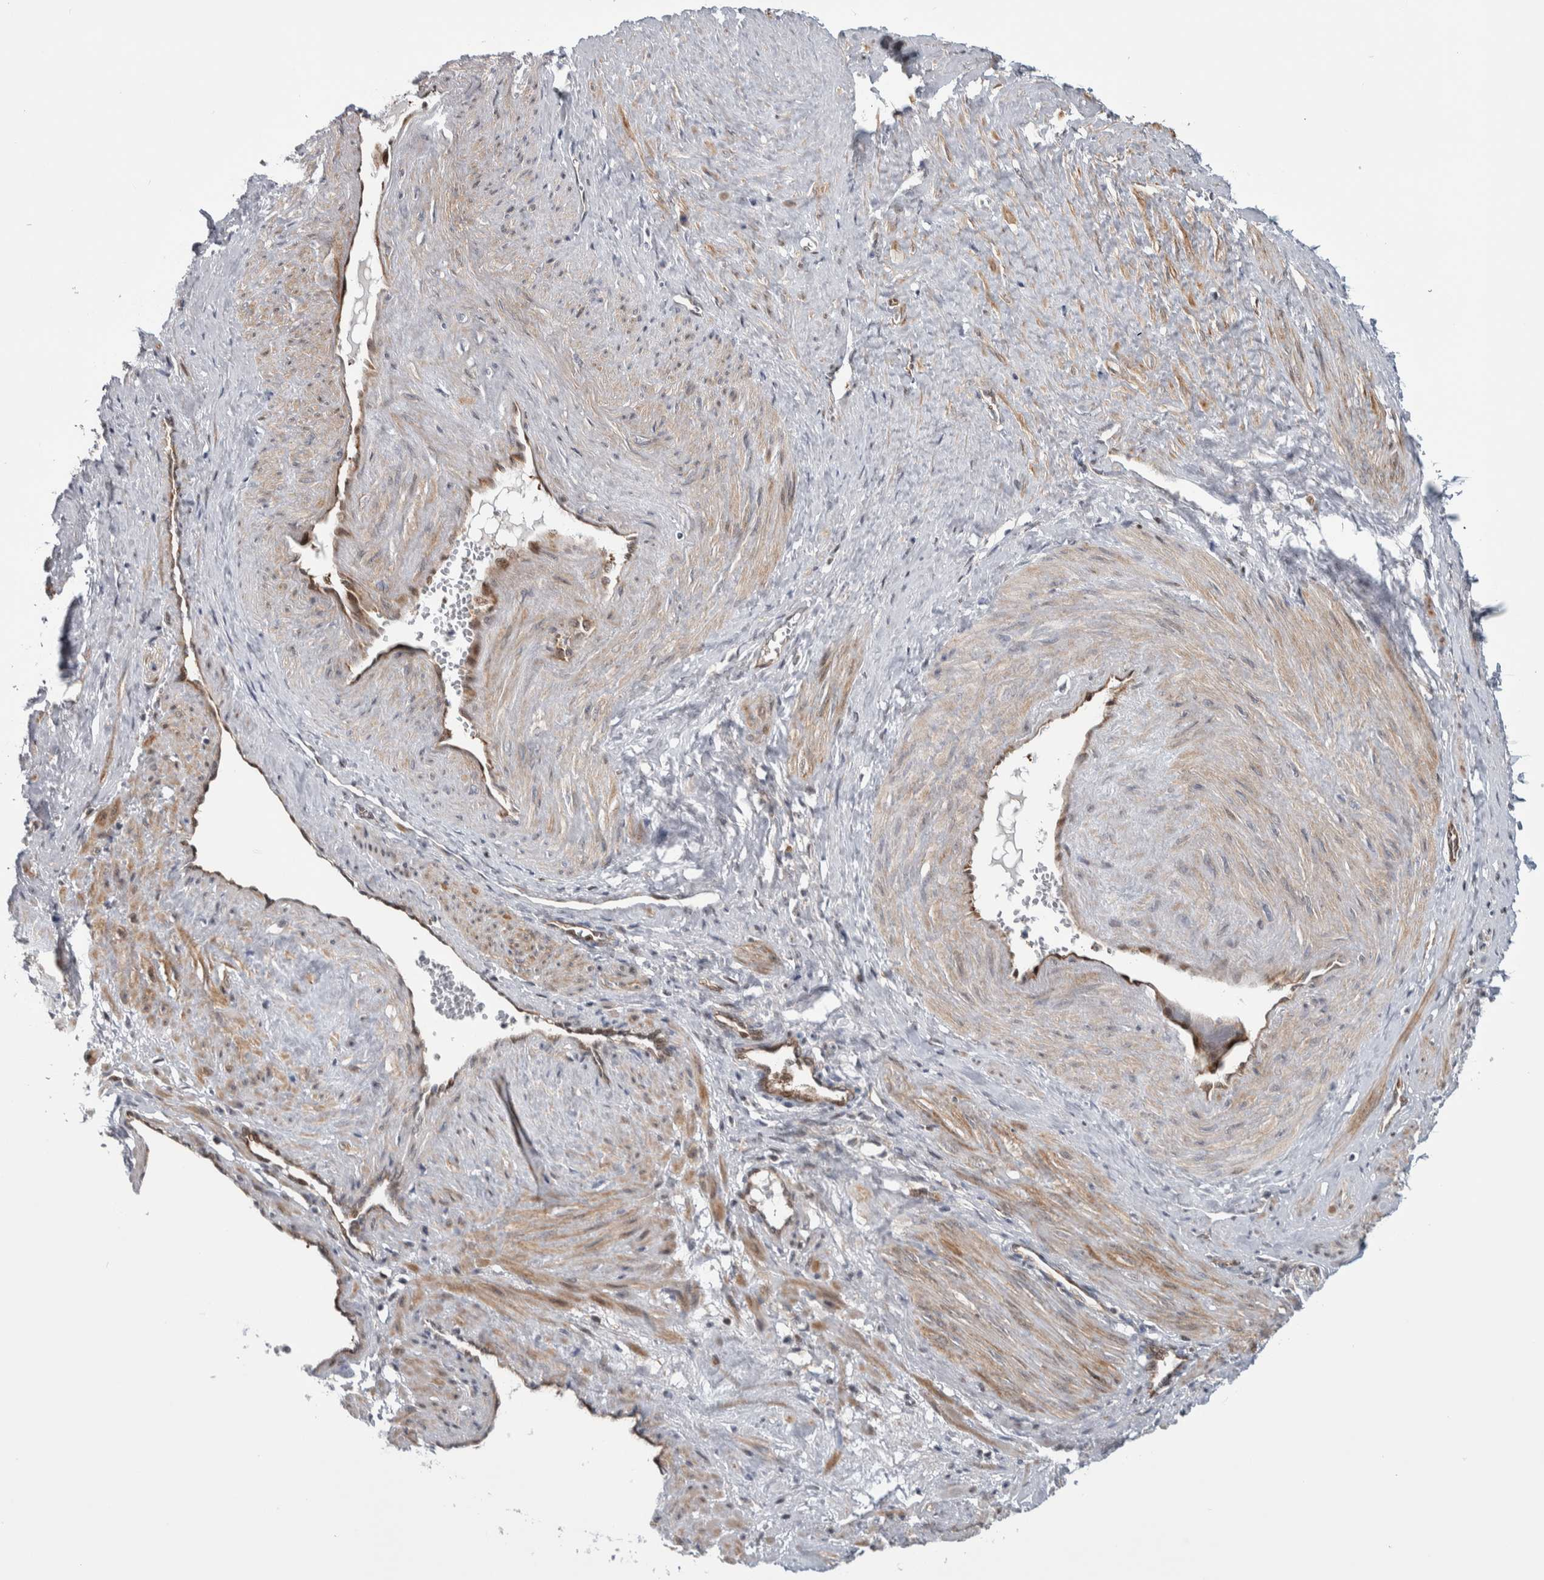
{"staining": {"intensity": "weak", "quantity": "25%-75%", "location": "cytoplasmic/membranous"}, "tissue": "smooth muscle", "cell_type": "Smooth muscle cells", "image_type": "normal", "snomed": [{"axis": "morphology", "description": "Normal tissue, NOS"}, {"axis": "topography", "description": "Endometrium"}], "caption": "DAB (3,3'-diaminobenzidine) immunohistochemical staining of unremarkable smooth muscle exhibits weak cytoplasmic/membranous protein expression in approximately 25%-75% of smooth muscle cells. Immunohistochemistry (ihc) stains the protein in brown and the nuclei are stained blue.", "gene": "PTPA", "patient": {"sex": "female", "age": 33}}